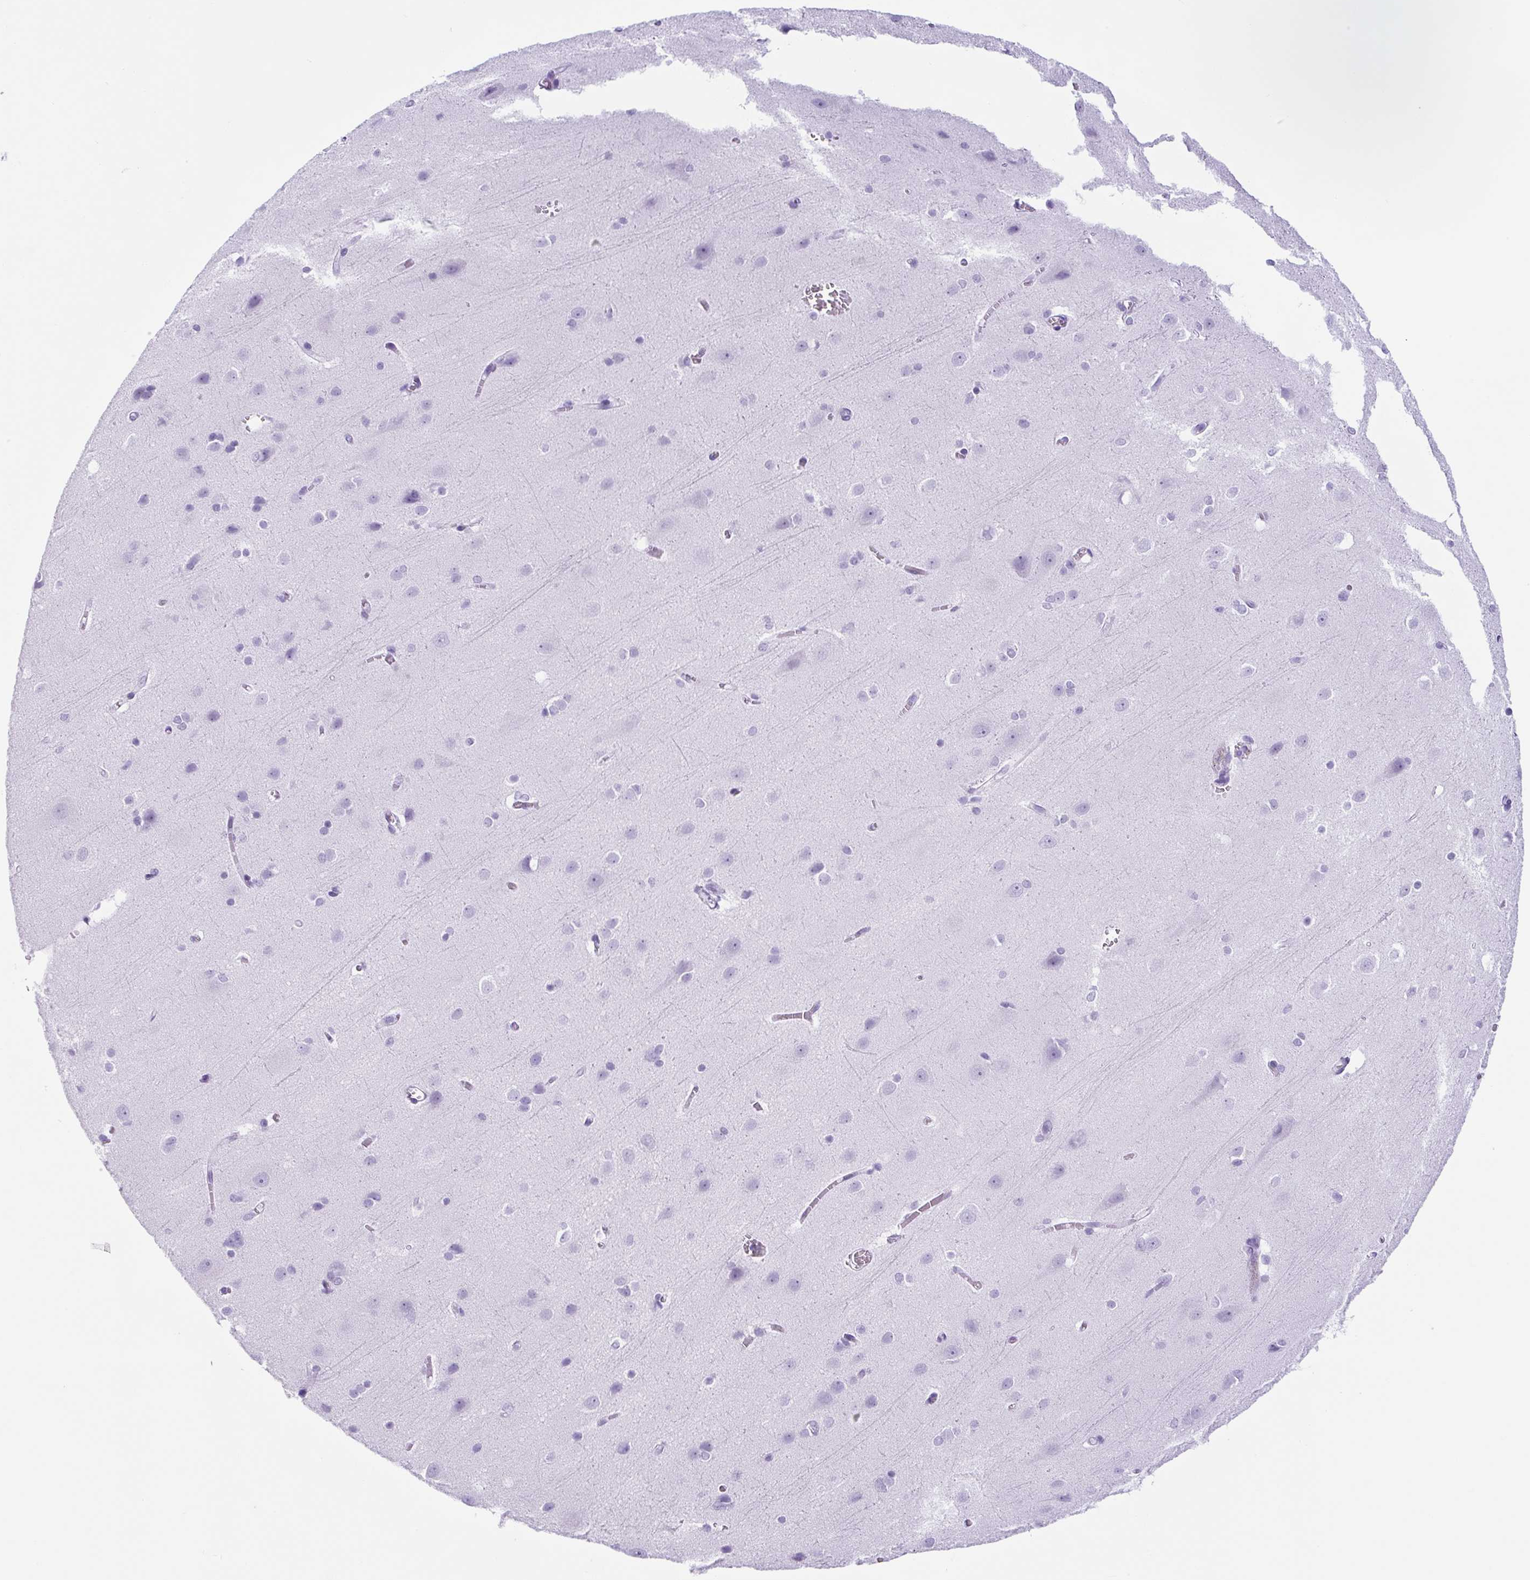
{"staining": {"intensity": "negative", "quantity": "none", "location": "none"}, "tissue": "cerebral cortex", "cell_type": "Endothelial cells", "image_type": "normal", "snomed": [{"axis": "morphology", "description": "Normal tissue, NOS"}, {"axis": "topography", "description": "Cerebral cortex"}], "caption": "DAB immunohistochemical staining of unremarkable human cerebral cortex demonstrates no significant expression in endothelial cells. (DAB immunohistochemistry, high magnification).", "gene": "UBL3", "patient": {"sex": "male", "age": 37}}